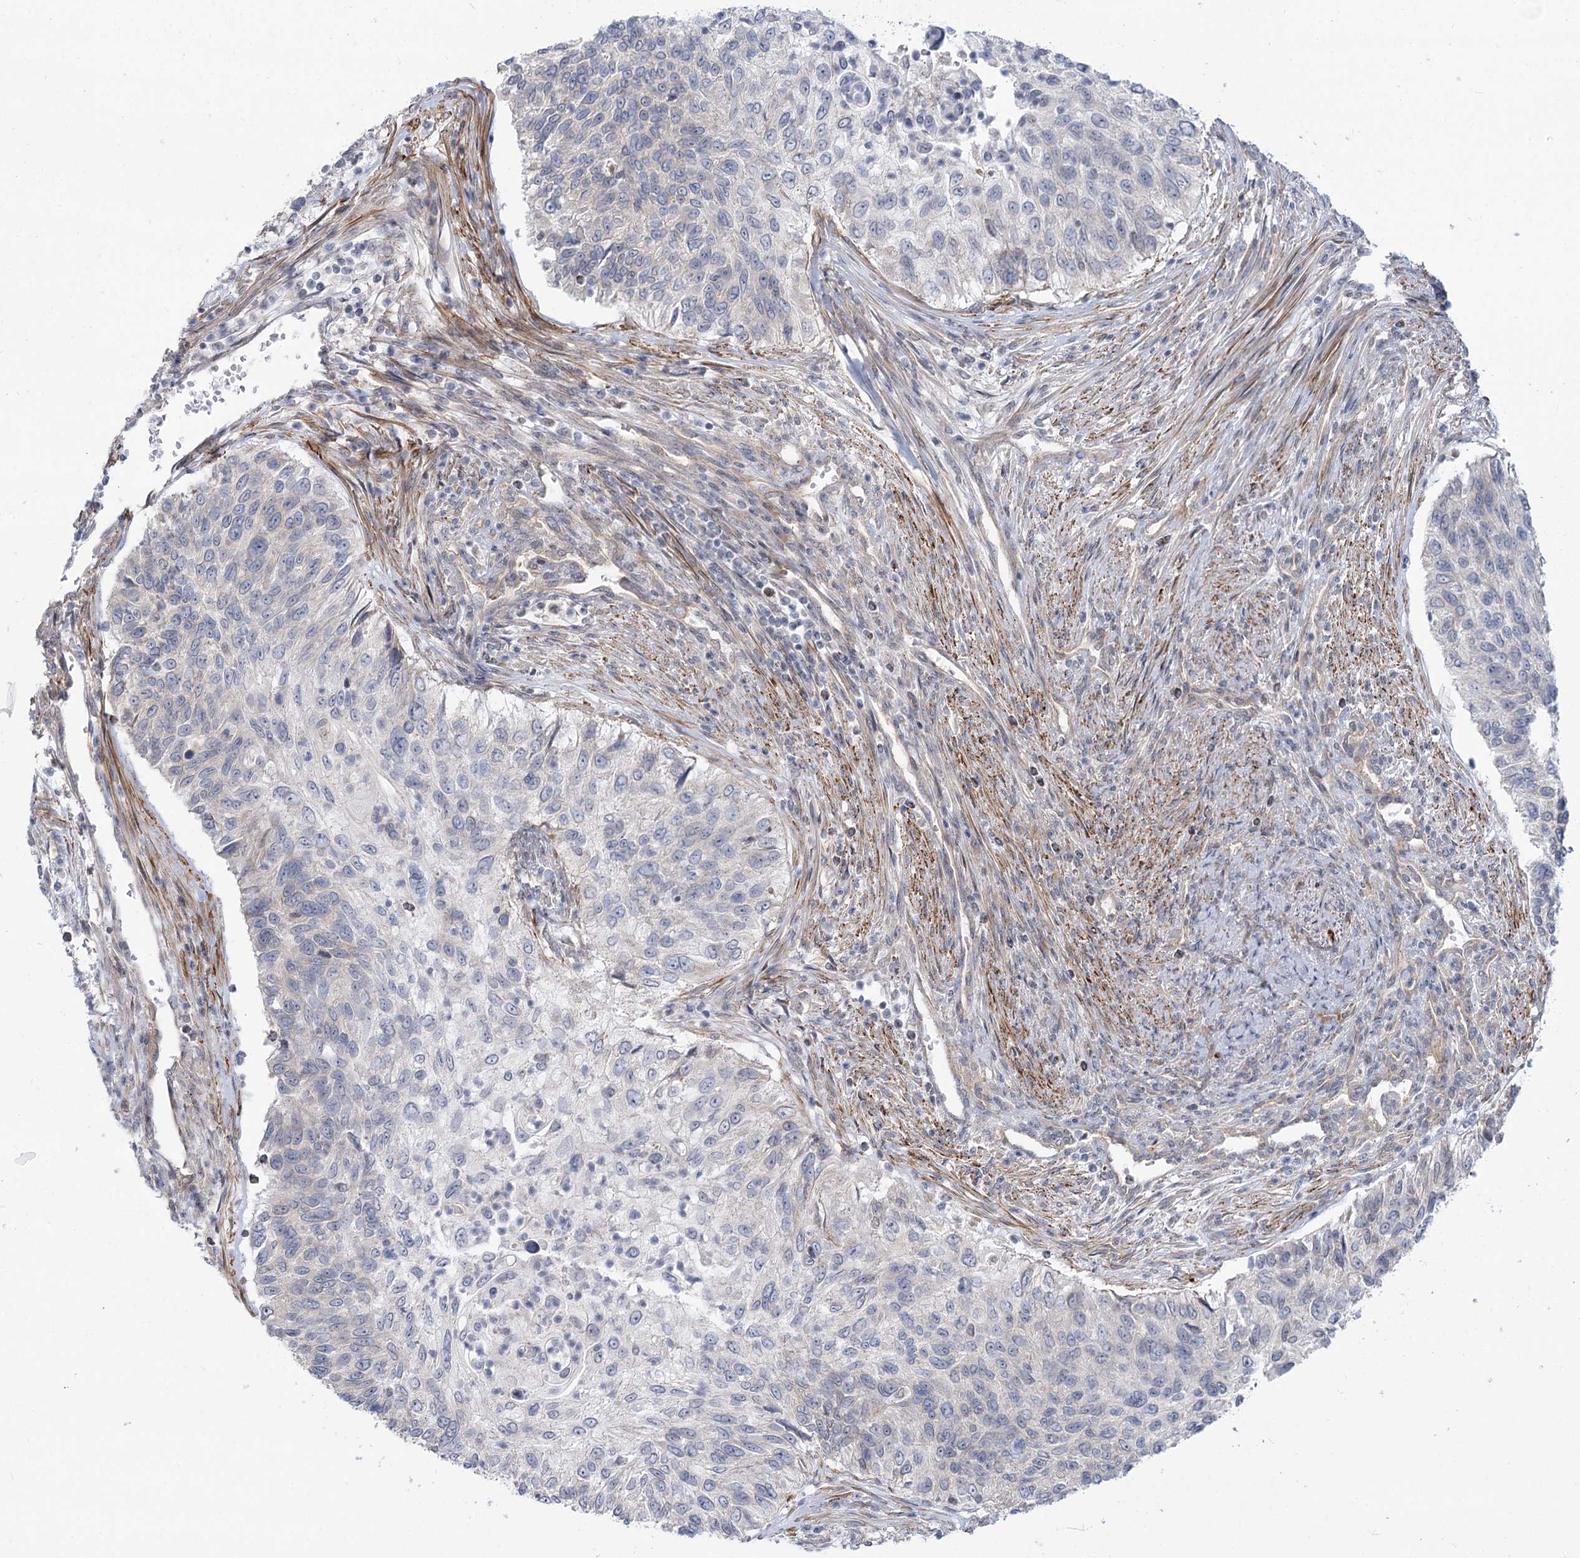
{"staining": {"intensity": "negative", "quantity": "none", "location": "none"}, "tissue": "urothelial cancer", "cell_type": "Tumor cells", "image_type": "cancer", "snomed": [{"axis": "morphology", "description": "Urothelial carcinoma, High grade"}, {"axis": "topography", "description": "Urinary bladder"}], "caption": "Immunohistochemical staining of high-grade urothelial carcinoma demonstrates no significant positivity in tumor cells.", "gene": "ARSI", "patient": {"sex": "female", "age": 60}}